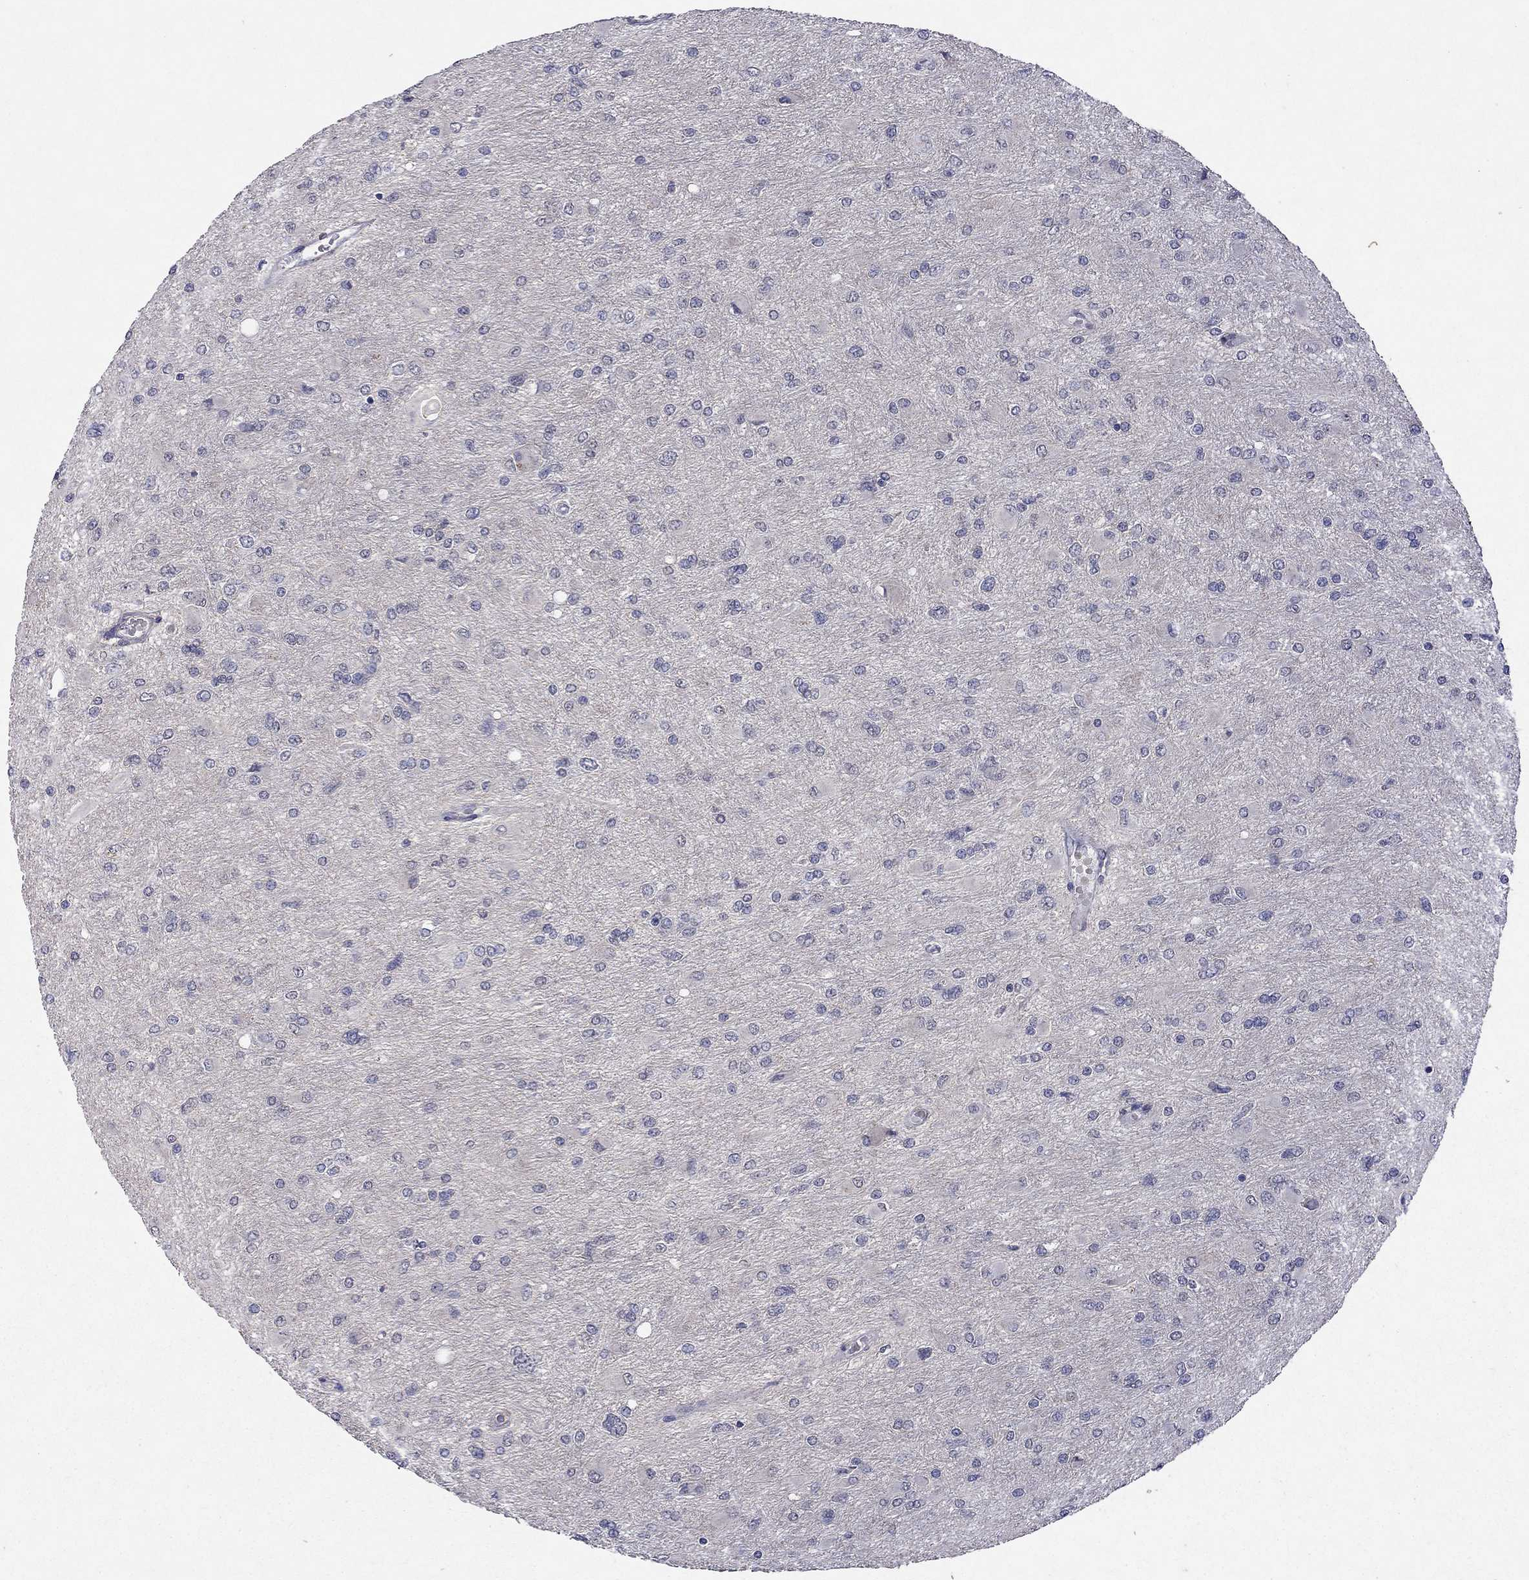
{"staining": {"intensity": "negative", "quantity": "none", "location": "none"}, "tissue": "glioma", "cell_type": "Tumor cells", "image_type": "cancer", "snomed": [{"axis": "morphology", "description": "Glioma, malignant, High grade"}, {"axis": "topography", "description": "Cerebral cortex"}], "caption": "IHC micrograph of neoplastic tissue: malignant glioma (high-grade) stained with DAB exhibits no significant protein positivity in tumor cells. (Brightfield microscopy of DAB (3,3'-diaminobenzidine) immunohistochemistry (IHC) at high magnification).", "gene": "ESR2", "patient": {"sex": "female", "age": 36}}